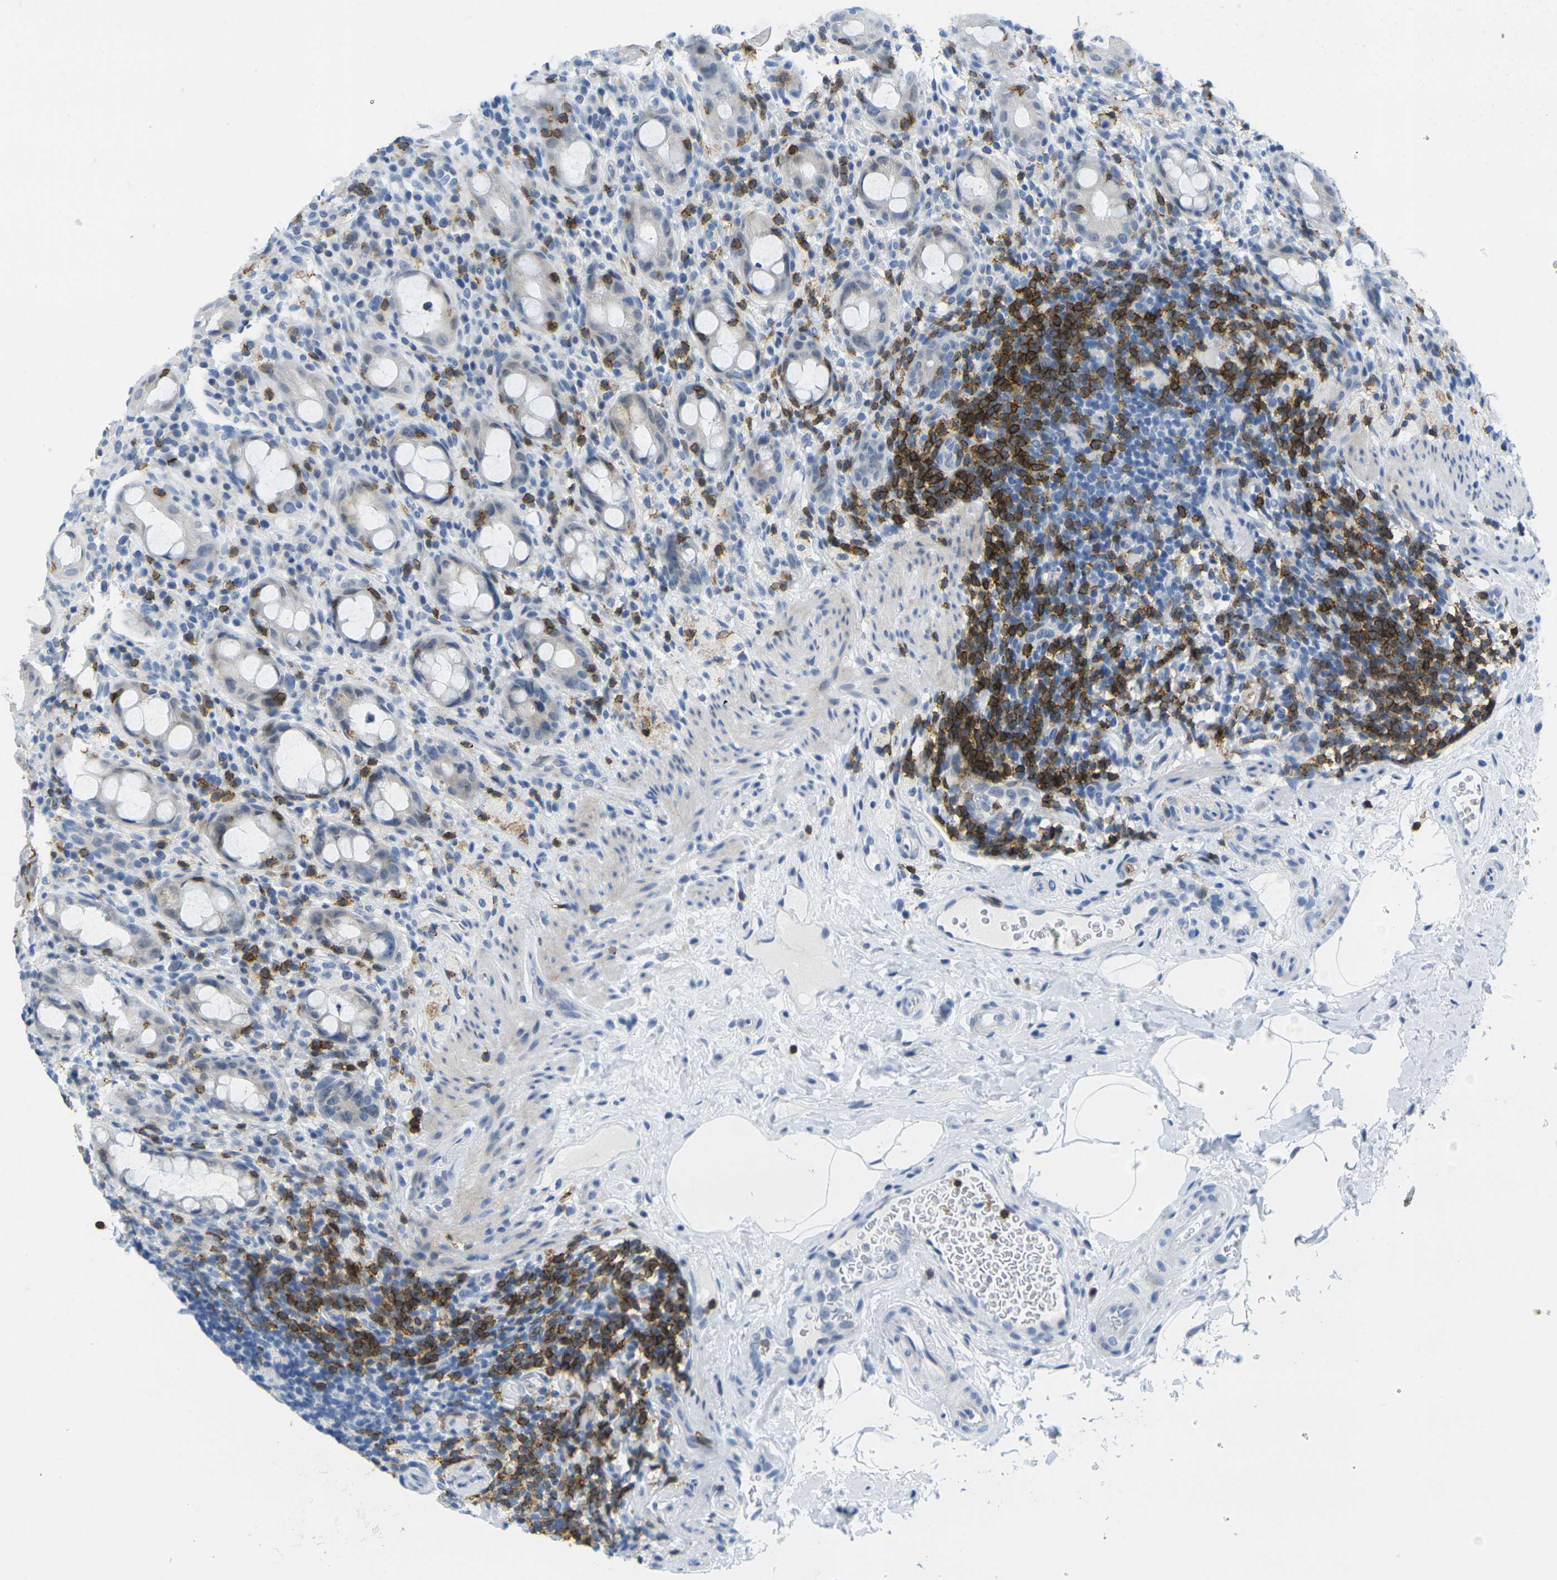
{"staining": {"intensity": "negative", "quantity": "none", "location": "none"}, "tissue": "rectum", "cell_type": "Glandular cells", "image_type": "normal", "snomed": [{"axis": "morphology", "description": "Normal tissue, NOS"}, {"axis": "topography", "description": "Rectum"}], "caption": "Protein analysis of unremarkable rectum demonstrates no significant staining in glandular cells. Brightfield microscopy of immunohistochemistry (IHC) stained with DAB (3,3'-diaminobenzidine) (brown) and hematoxylin (blue), captured at high magnification.", "gene": "CD3D", "patient": {"sex": "male", "age": 44}}